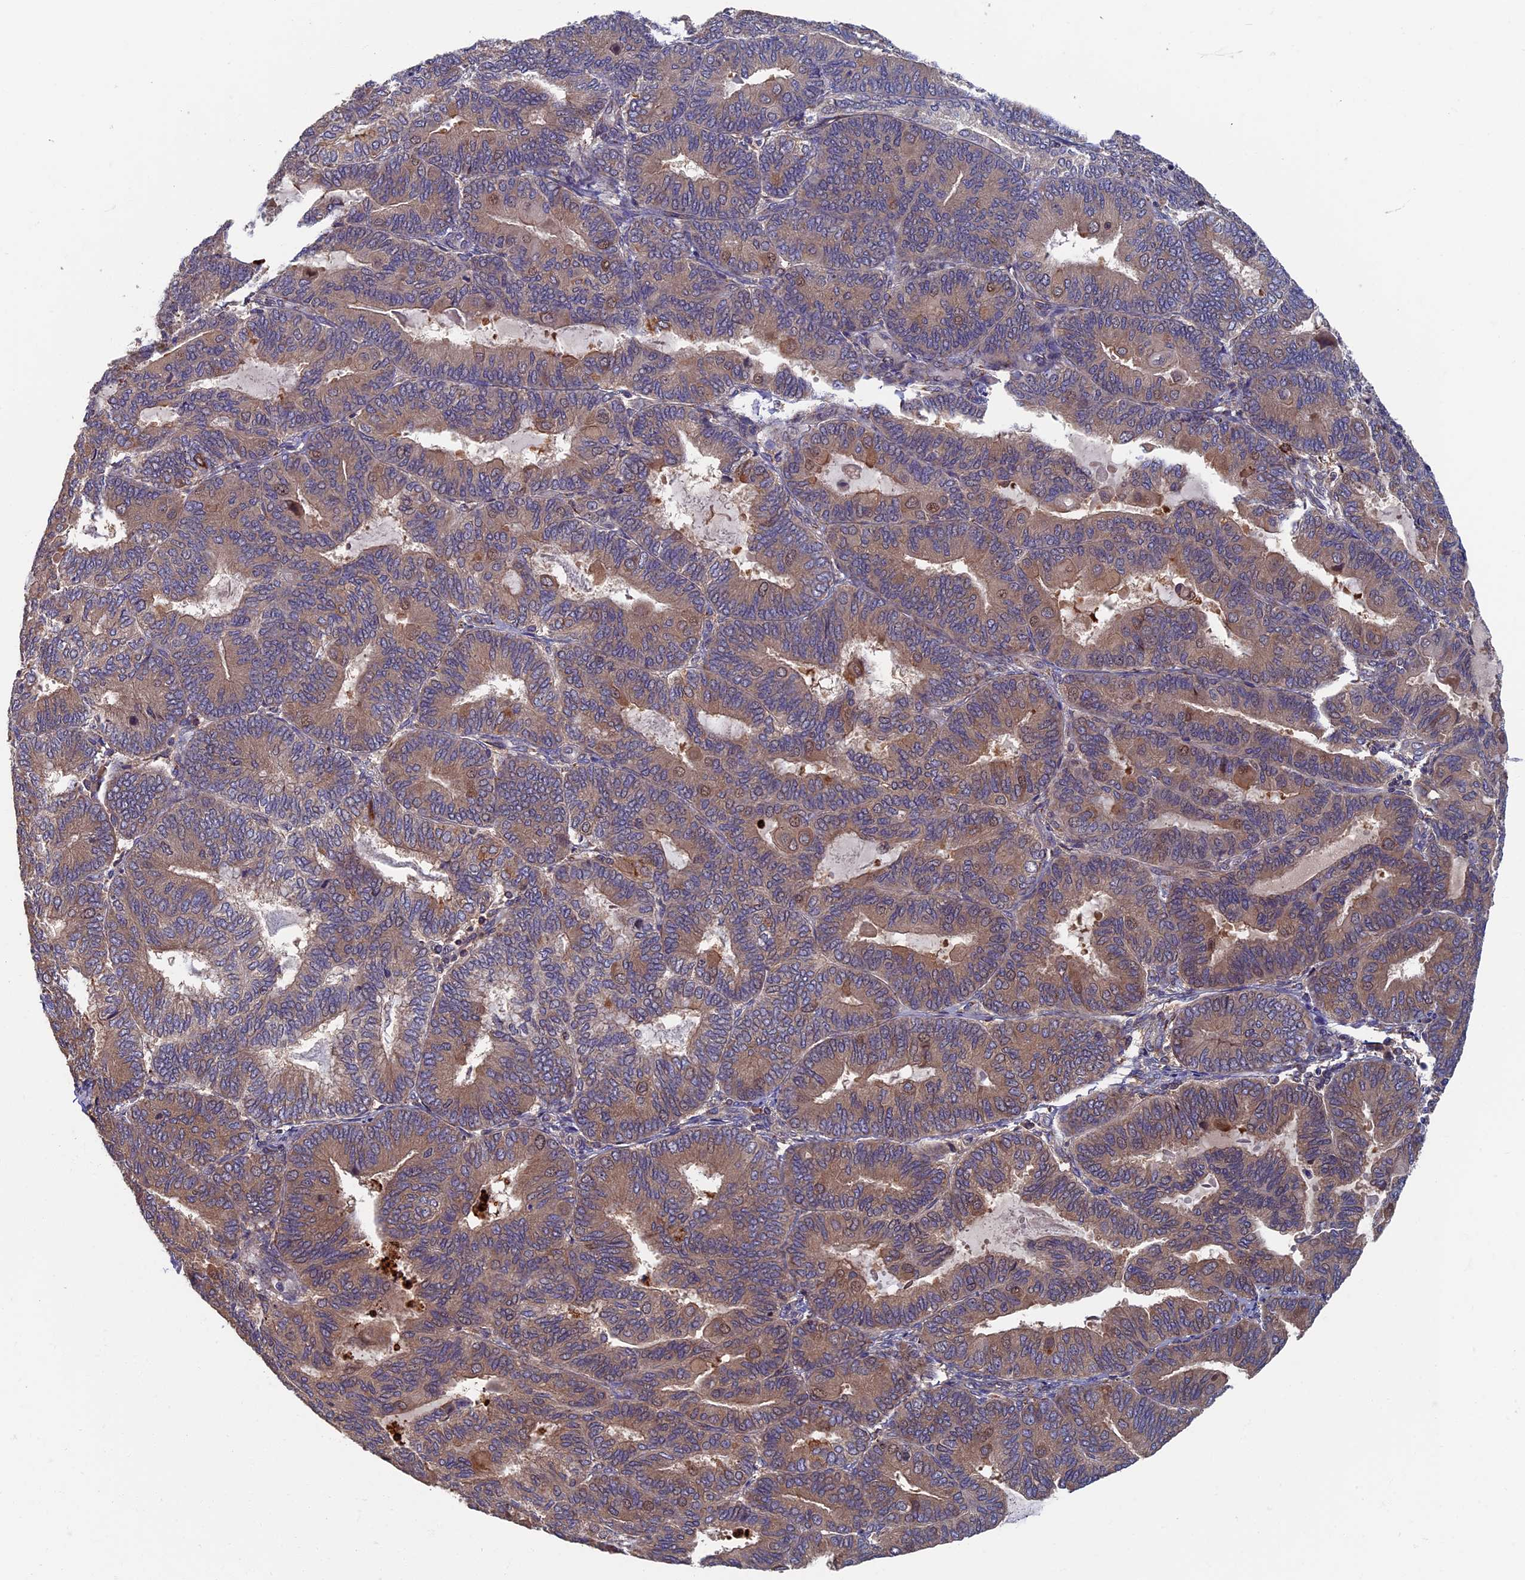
{"staining": {"intensity": "moderate", "quantity": ">75%", "location": "cytoplasmic/membranous"}, "tissue": "endometrial cancer", "cell_type": "Tumor cells", "image_type": "cancer", "snomed": [{"axis": "morphology", "description": "Adenocarcinoma, NOS"}, {"axis": "topography", "description": "Endometrium"}], "caption": "Human endometrial adenocarcinoma stained for a protein (brown) displays moderate cytoplasmic/membranous positive expression in approximately >75% of tumor cells.", "gene": "TNK2", "patient": {"sex": "female", "age": 81}}